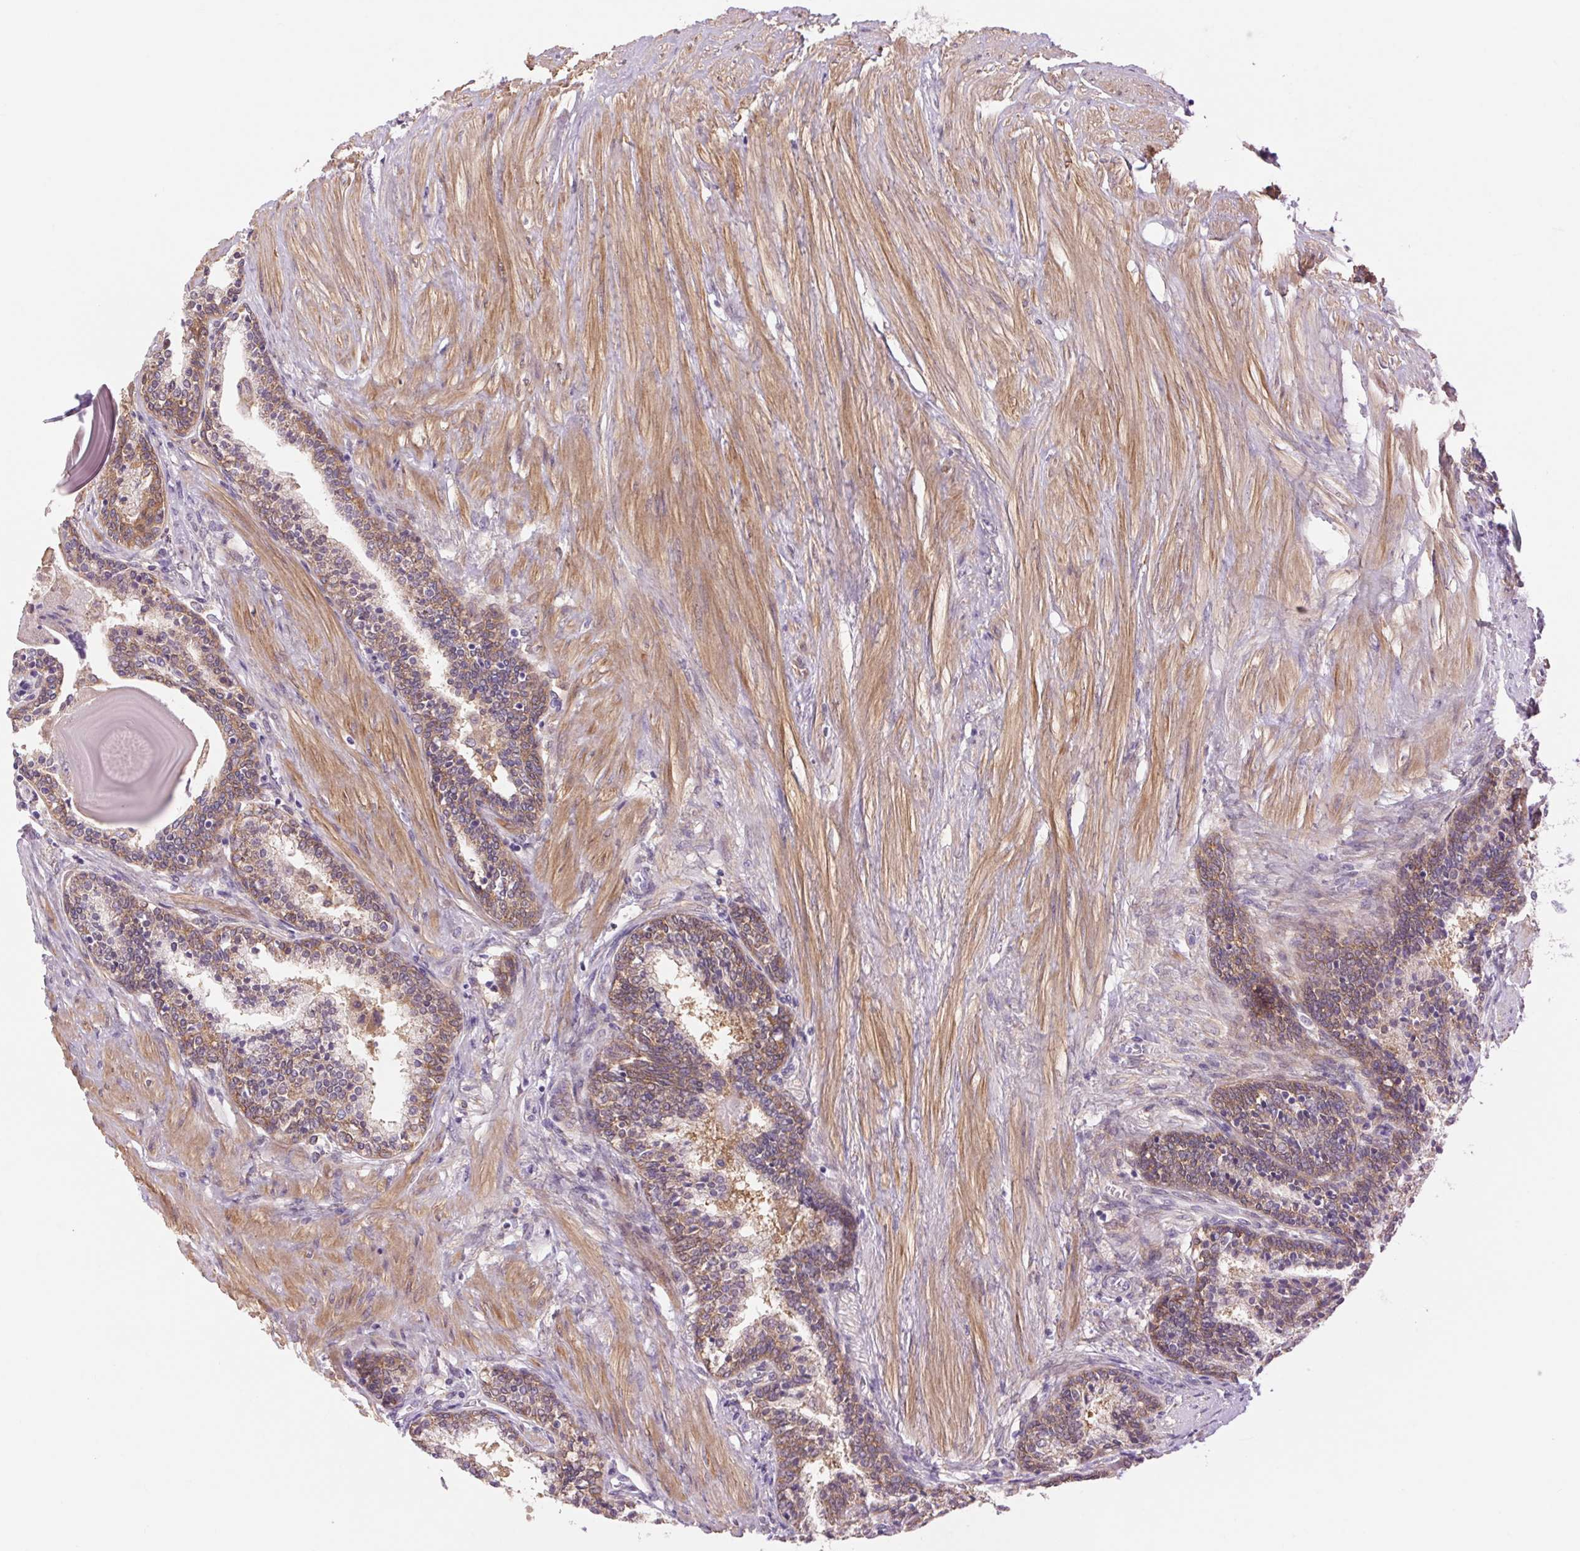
{"staining": {"intensity": "moderate", "quantity": "25%-75%", "location": "cytoplasmic/membranous"}, "tissue": "prostate", "cell_type": "Glandular cells", "image_type": "normal", "snomed": [{"axis": "morphology", "description": "Normal tissue, NOS"}, {"axis": "topography", "description": "Prostate"}], "caption": "Approximately 25%-75% of glandular cells in unremarkable prostate display moderate cytoplasmic/membranous protein expression as visualized by brown immunohistochemical staining.", "gene": "SOWAHC", "patient": {"sex": "male", "age": 55}}